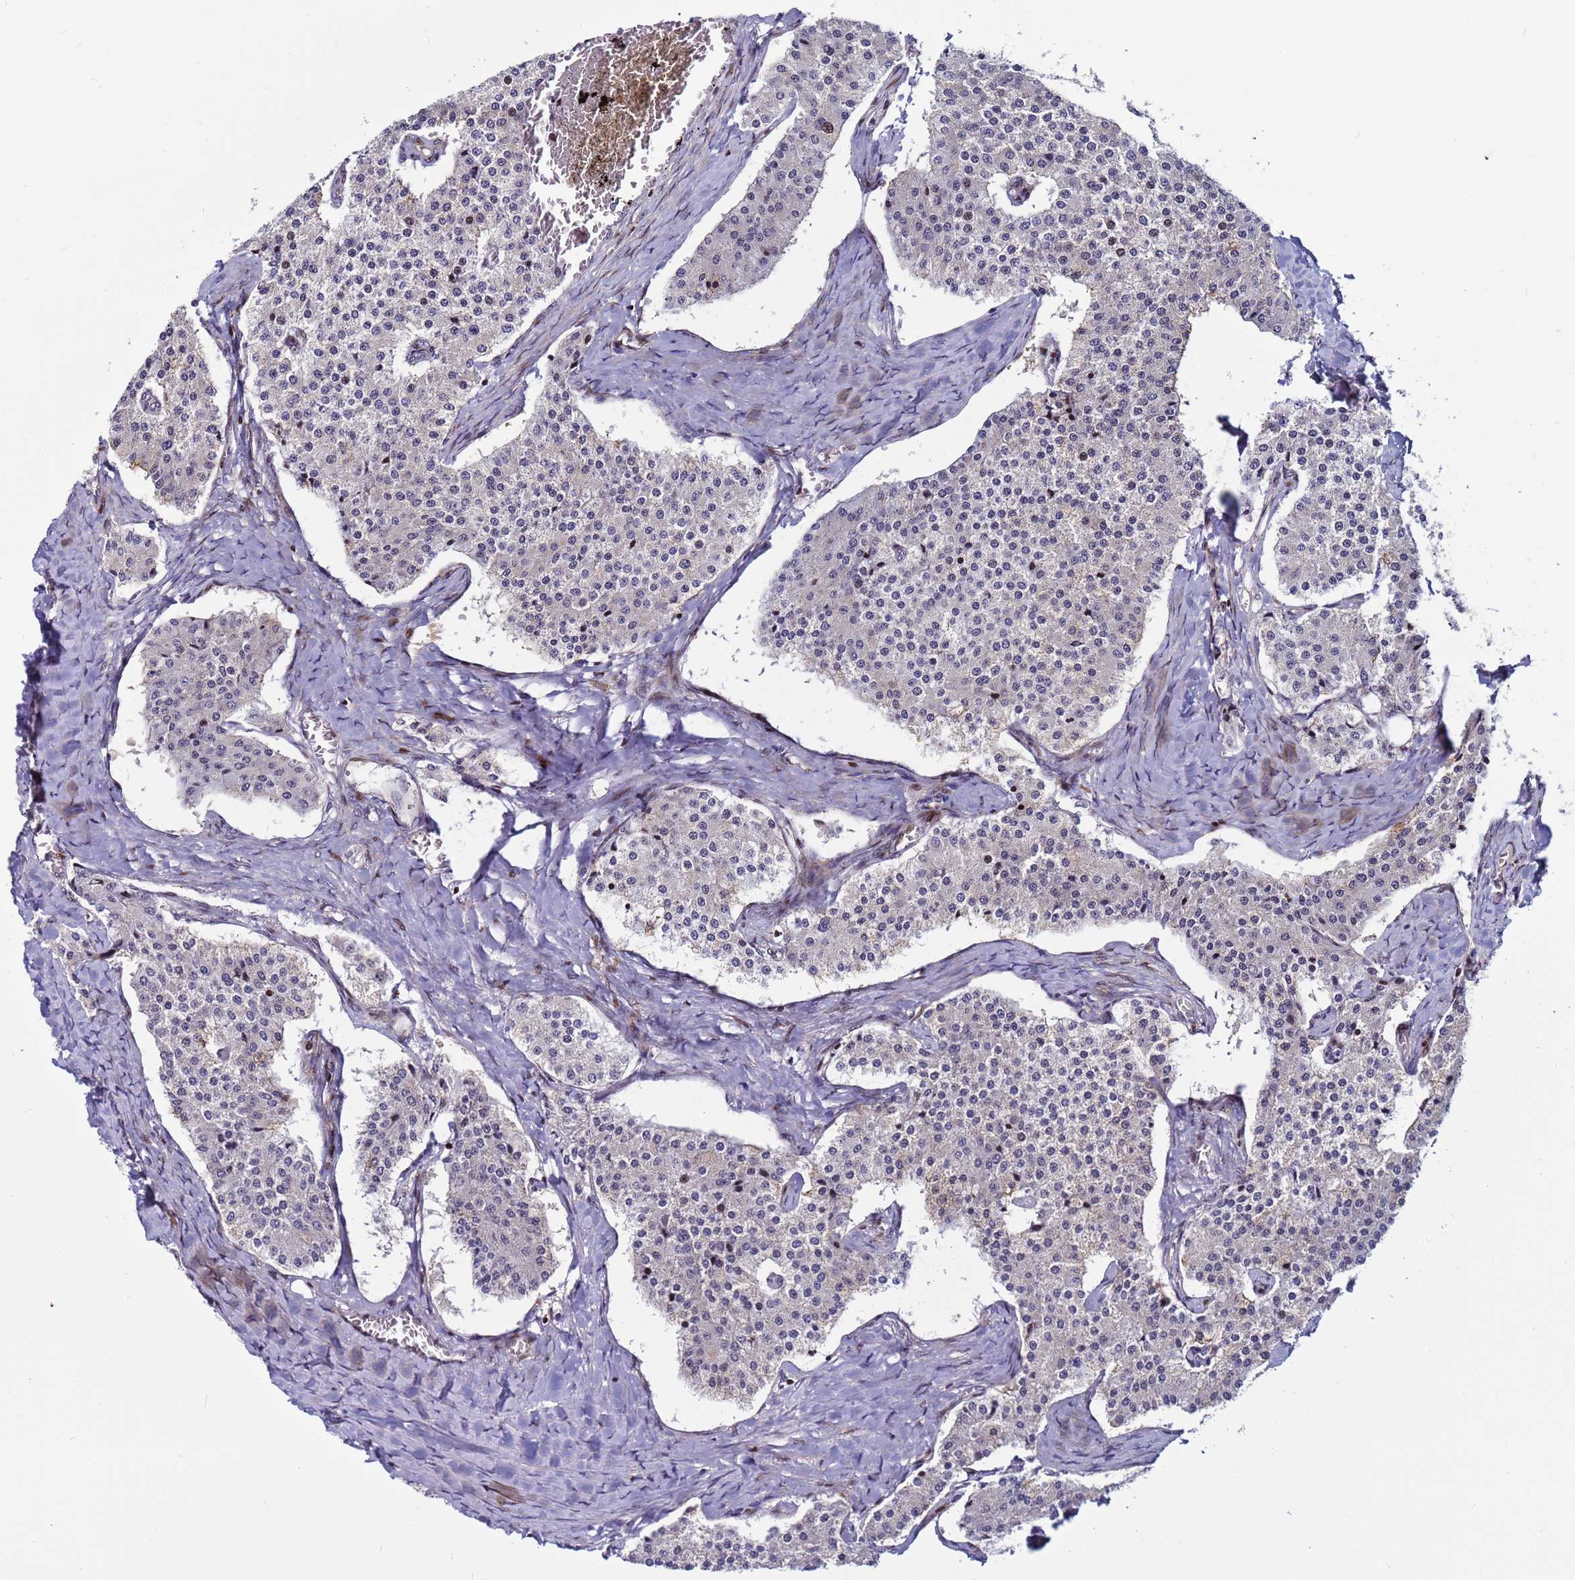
{"staining": {"intensity": "negative", "quantity": "none", "location": "none"}, "tissue": "carcinoid", "cell_type": "Tumor cells", "image_type": "cancer", "snomed": [{"axis": "morphology", "description": "Carcinoid, malignant, NOS"}, {"axis": "topography", "description": "Colon"}], "caption": "This histopathology image is of carcinoid stained with immunohistochemistry to label a protein in brown with the nuclei are counter-stained blue. There is no staining in tumor cells.", "gene": "WBP11", "patient": {"sex": "female", "age": 52}}